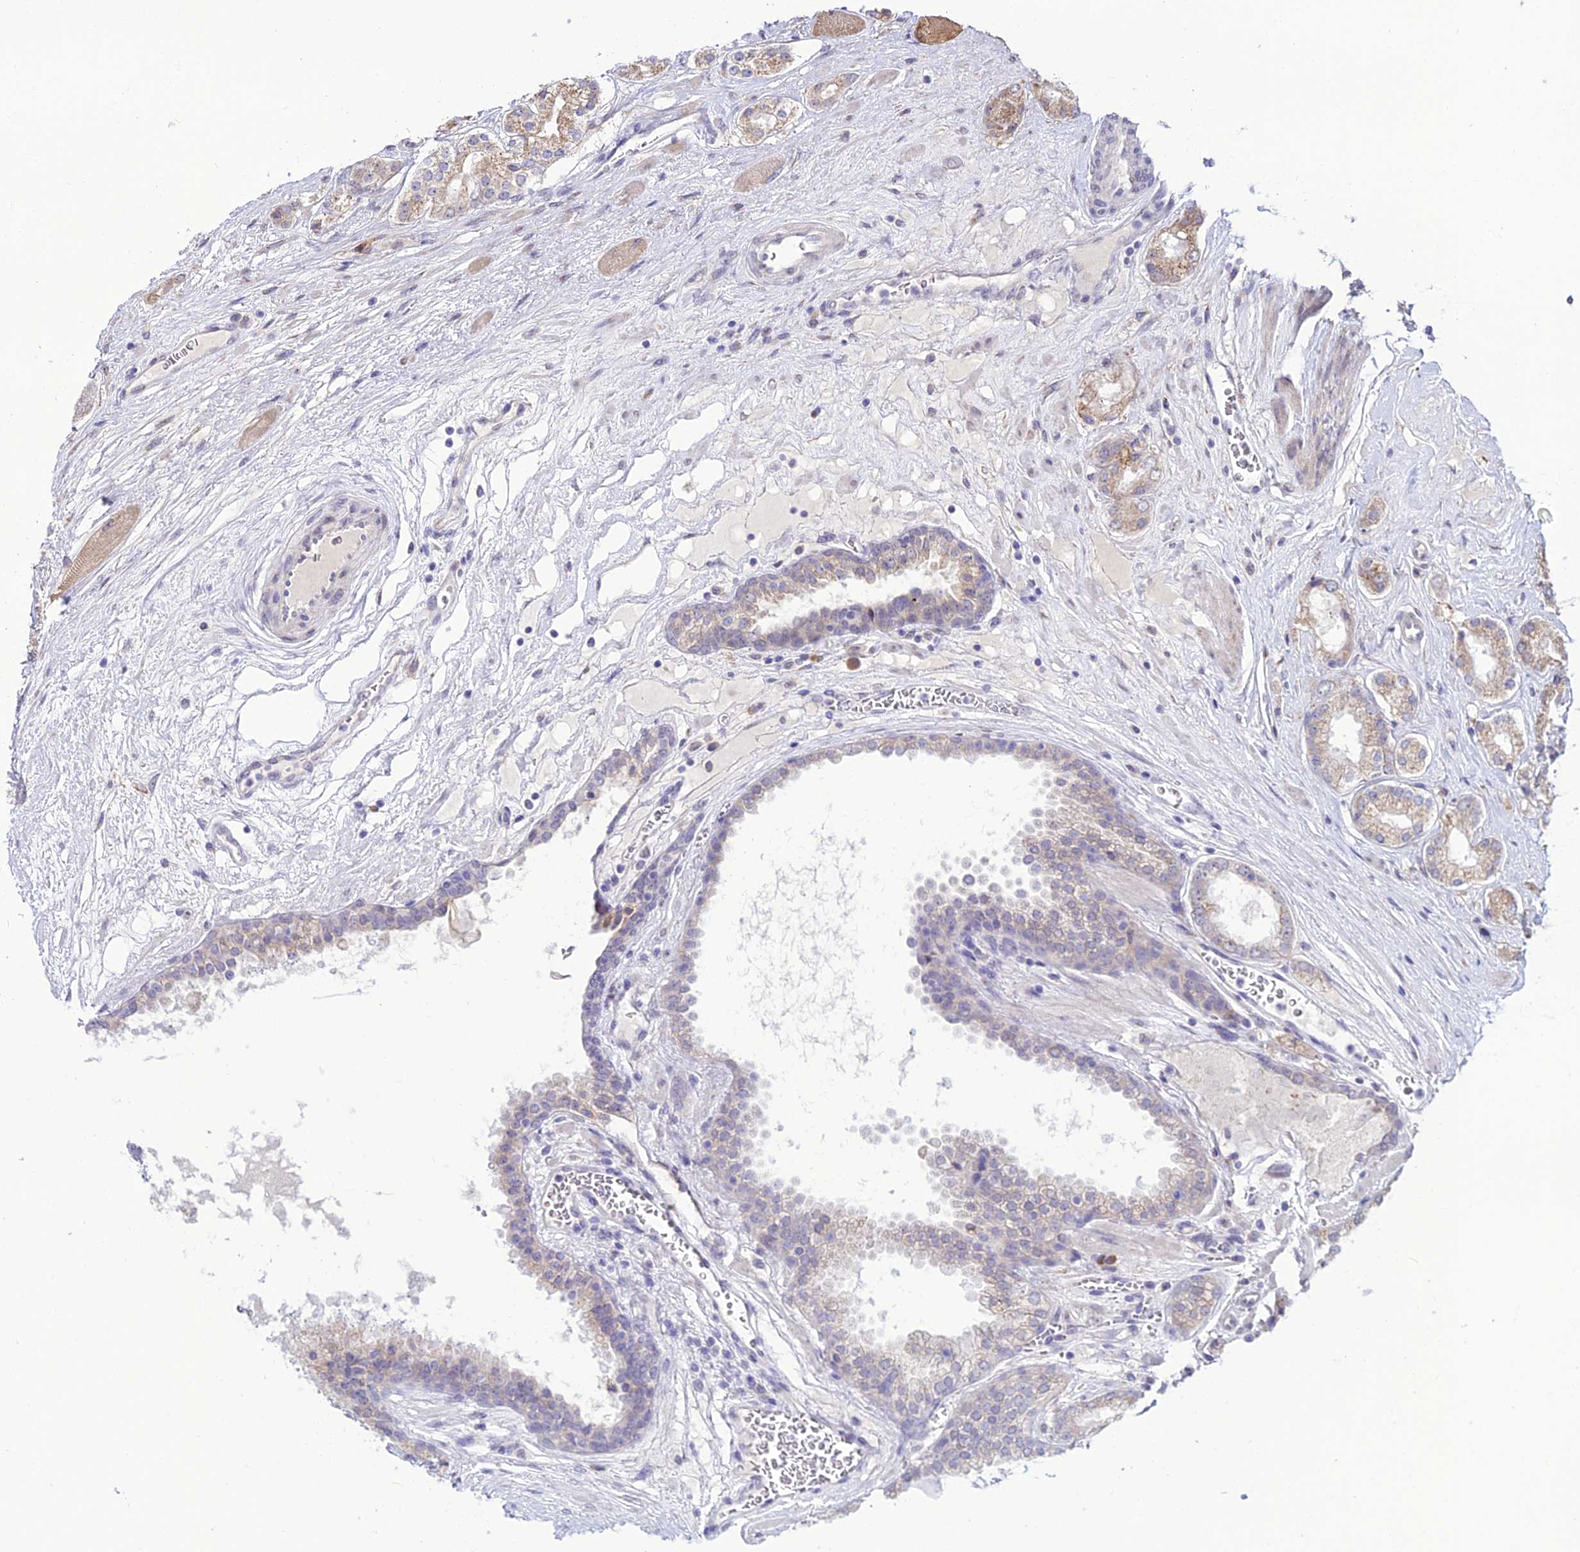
{"staining": {"intensity": "moderate", "quantity": "25%-75%", "location": "cytoplasmic/membranous"}, "tissue": "prostate cancer", "cell_type": "Tumor cells", "image_type": "cancer", "snomed": [{"axis": "morphology", "description": "Adenocarcinoma, High grade"}, {"axis": "topography", "description": "Prostate"}], "caption": "Immunohistochemical staining of human prostate high-grade adenocarcinoma reveals moderate cytoplasmic/membranous protein positivity in approximately 25%-75% of tumor cells.", "gene": "TROAP", "patient": {"sex": "male", "age": 67}}